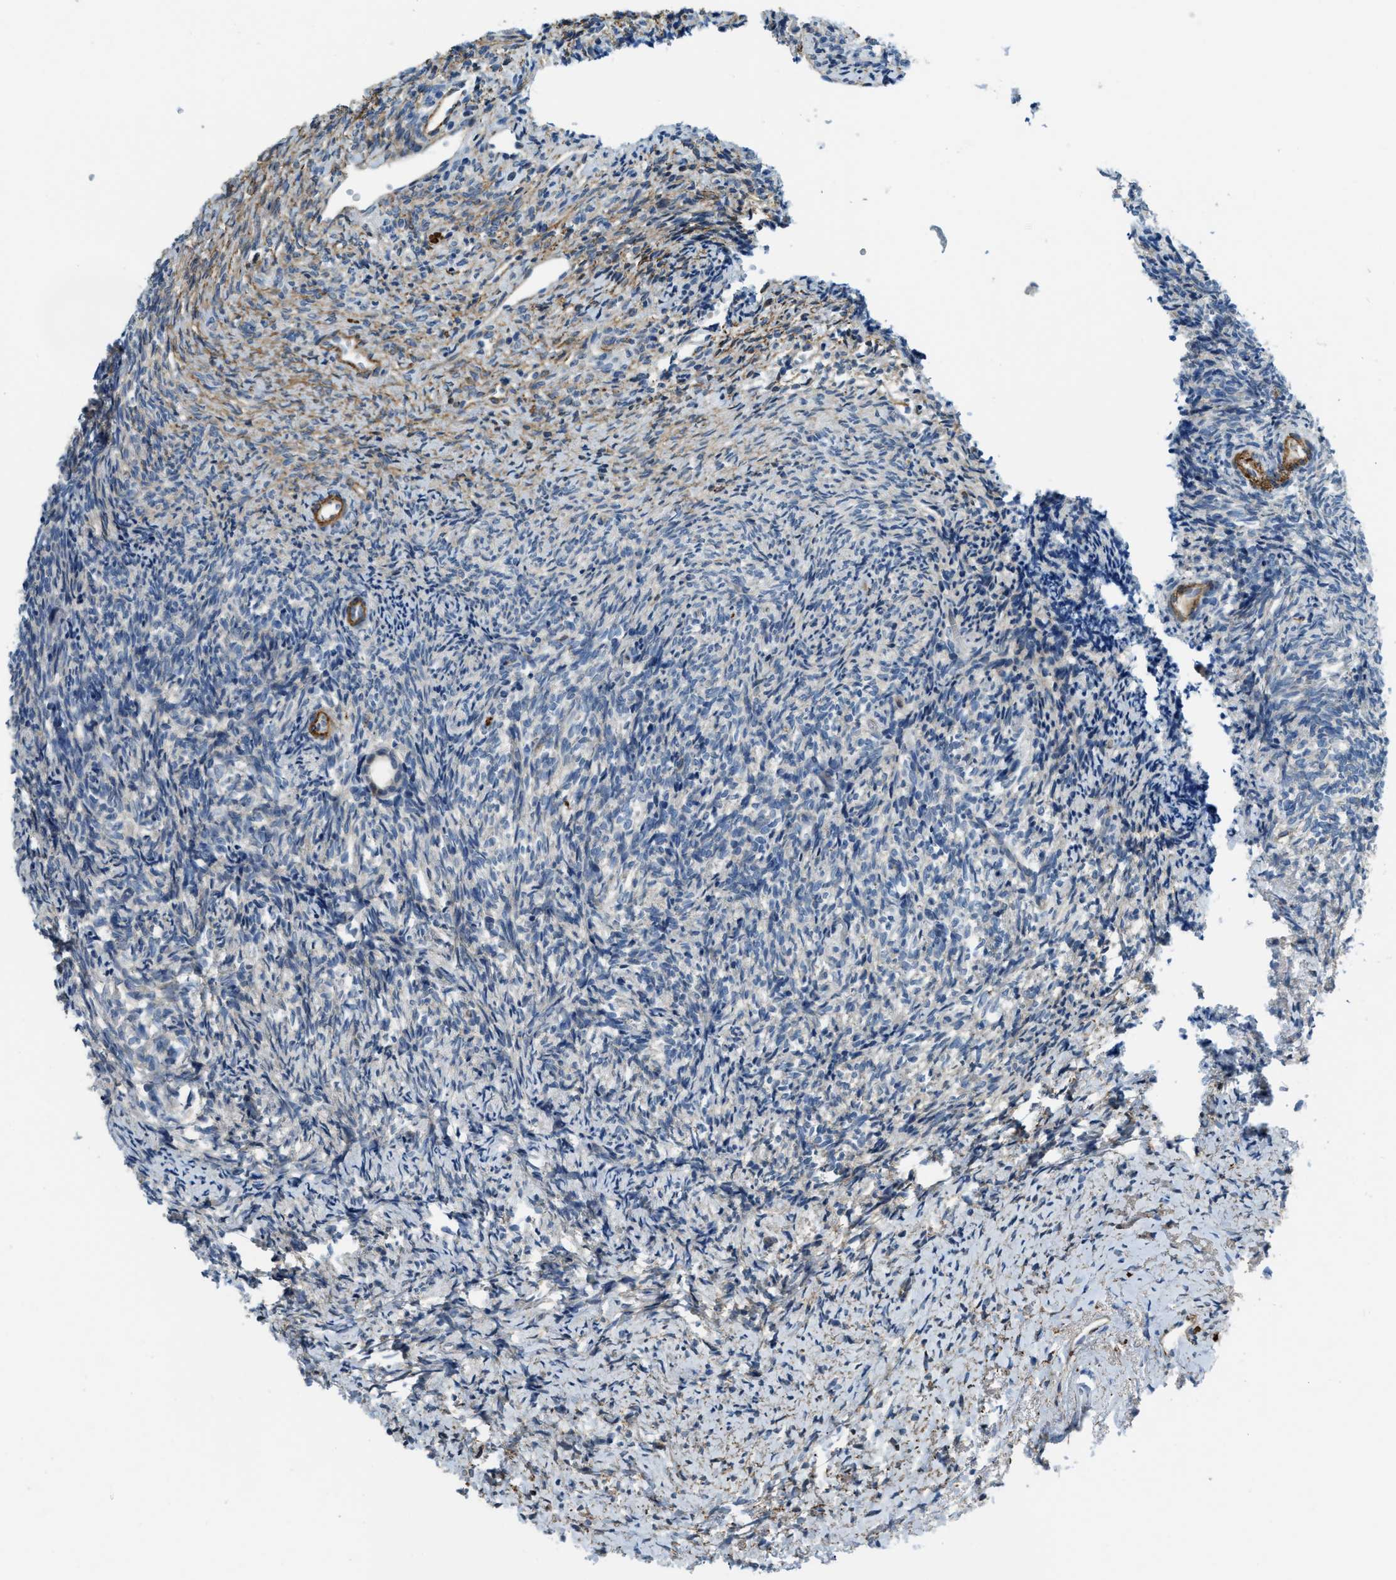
{"staining": {"intensity": "negative", "quantity": "none", "location": "none"}, "tissue": "ovary", "cell_type": "Follicle cells", "image_type": "normal", "snomed": [{"axis": "morphology", "description": "Normal tissue, NOS"}, {"axis": "topography", "description": "Ovary"}], "caption": "Follicle cells show no significant positivity in normal ovary. (Brightfield microscopy of DAB immunohistochemistry (IHC) at high magnification).", "gene": "BMPR1A", "patient": {"sex": "female", "age": 41}}